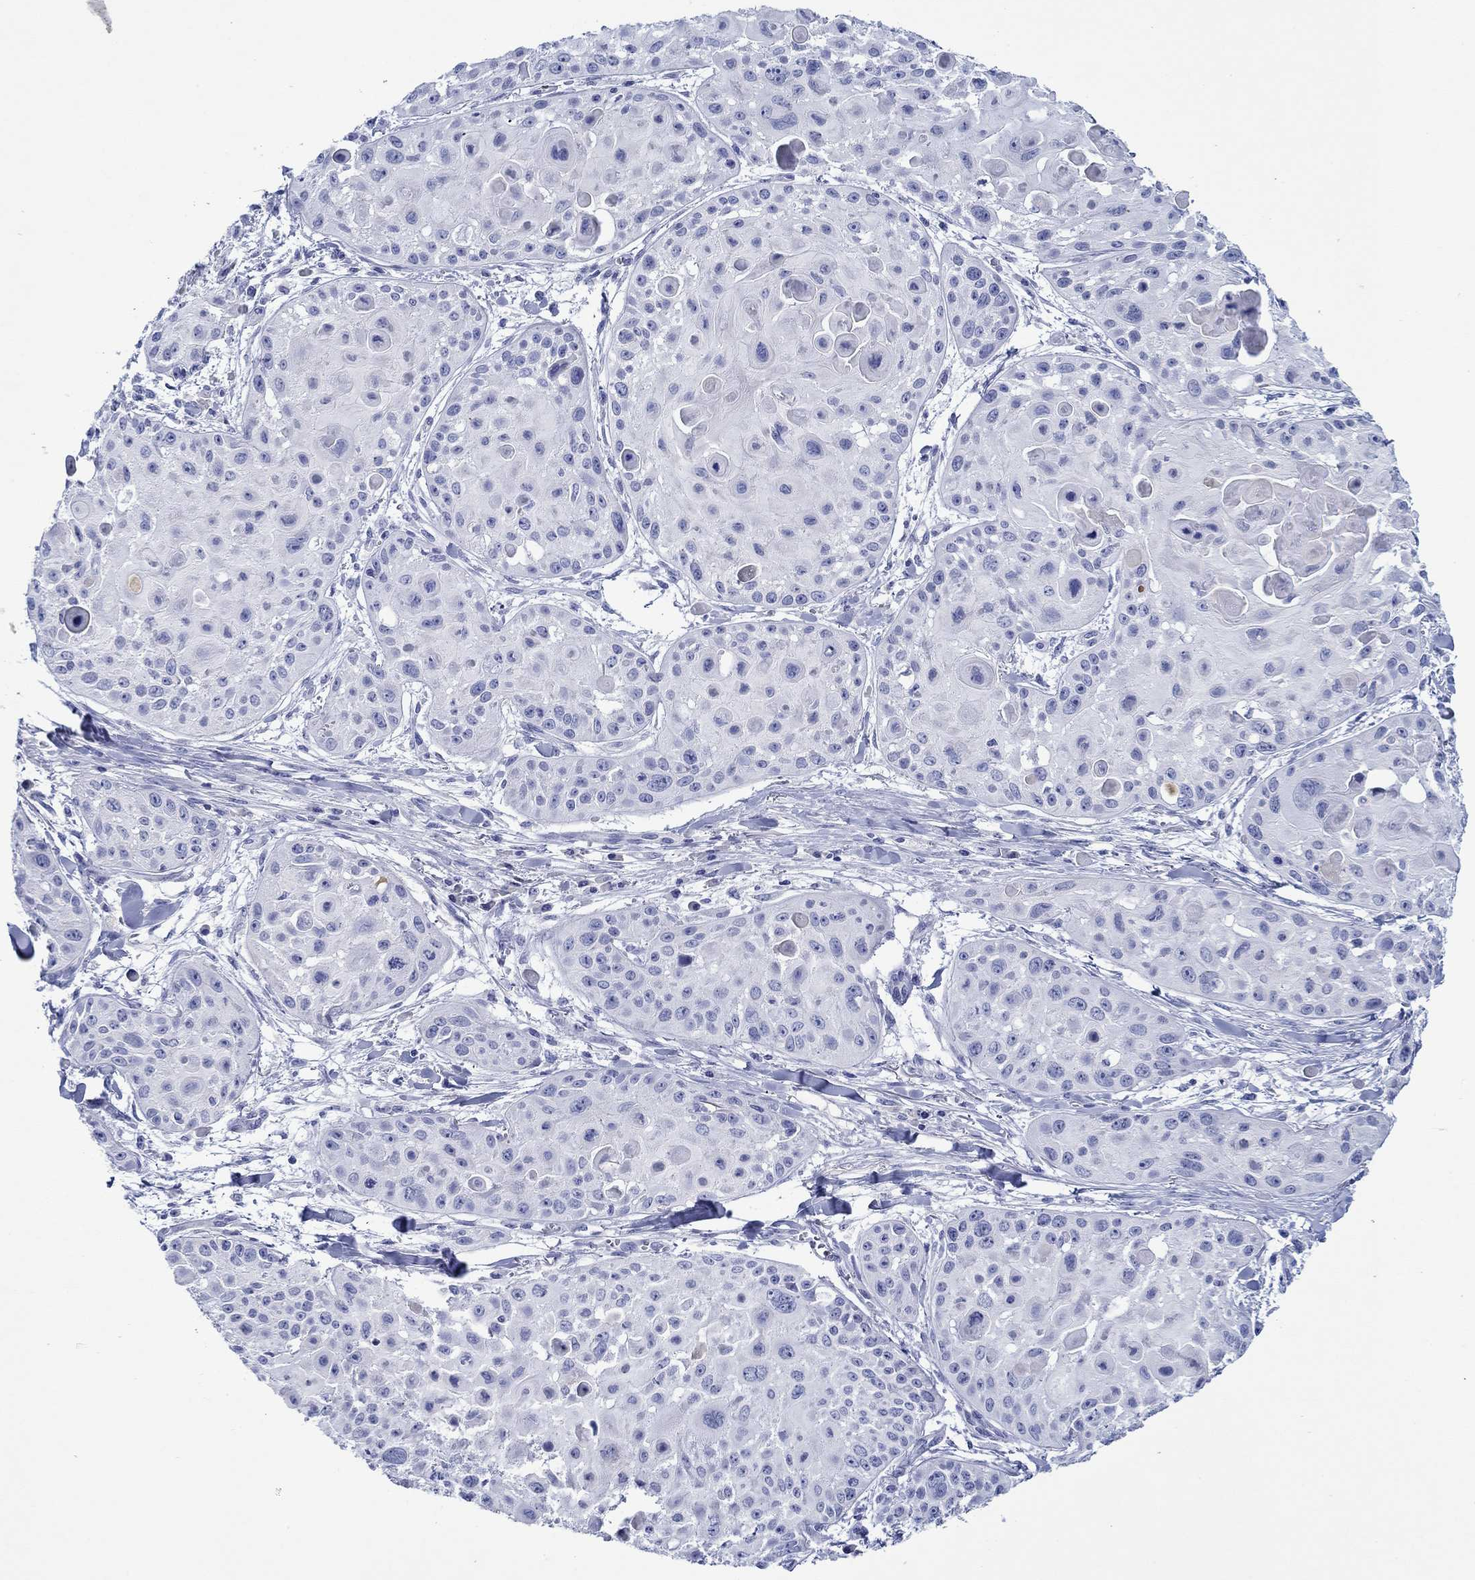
{"staining": {"intensity": "negative", "quantity": "none", "location": "none"}, "tissue": "skin cancer", "cell_type": "Tumor cells", "image_type": "cancer", "snomed": [{"axis": "morphology", "description": "Squamous cell carcinoma, NOS"}, {"axis": "topography", "description": "Skin"}, {"axis": "topography", "description": "Anal"}], "caption": "An immunohistochemistry (IHC) image of squamous cell carcinoma (skin) is shown. There is no staining in tumor cells of squamous cell carcinoma (skin).", "gene": "EPX", "patient": {"sex": "female", "age": 75}}